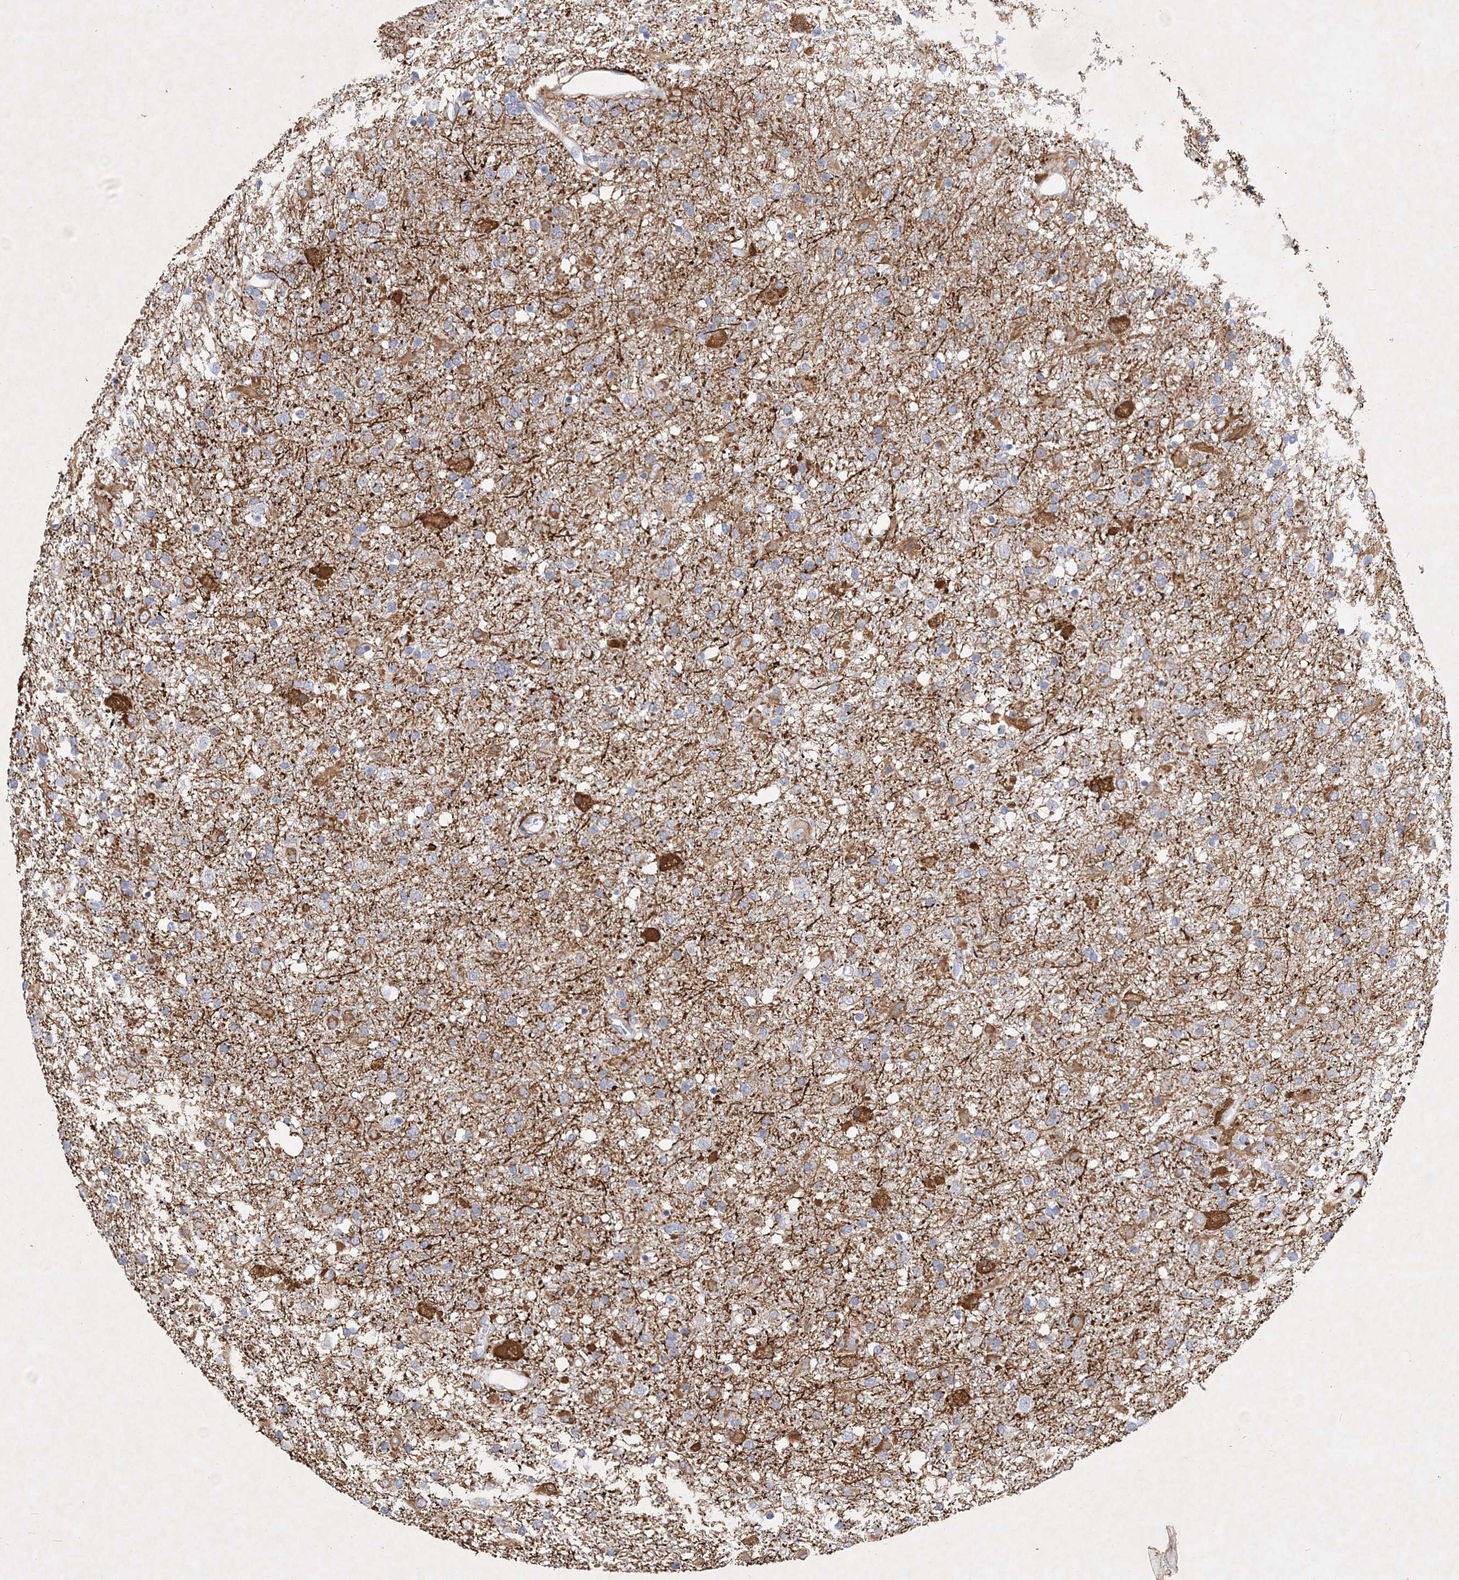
{"staining": {"intensity": "negative", "quantity": "none", "location": "none"}, "tissue": "glioma", "cell_type": "Tumor cells", "image_type": "cancer", "snomed": [{"axis": "morphology", "description": "Glioma, malignant, Low grade"}, {"axis": "topography", "description": "Brain"}], "caption": "There is no significant positivity in tumor cells of glioma.", "gene": "COPS8", "patient": {"sex": "male", "age": 65}}